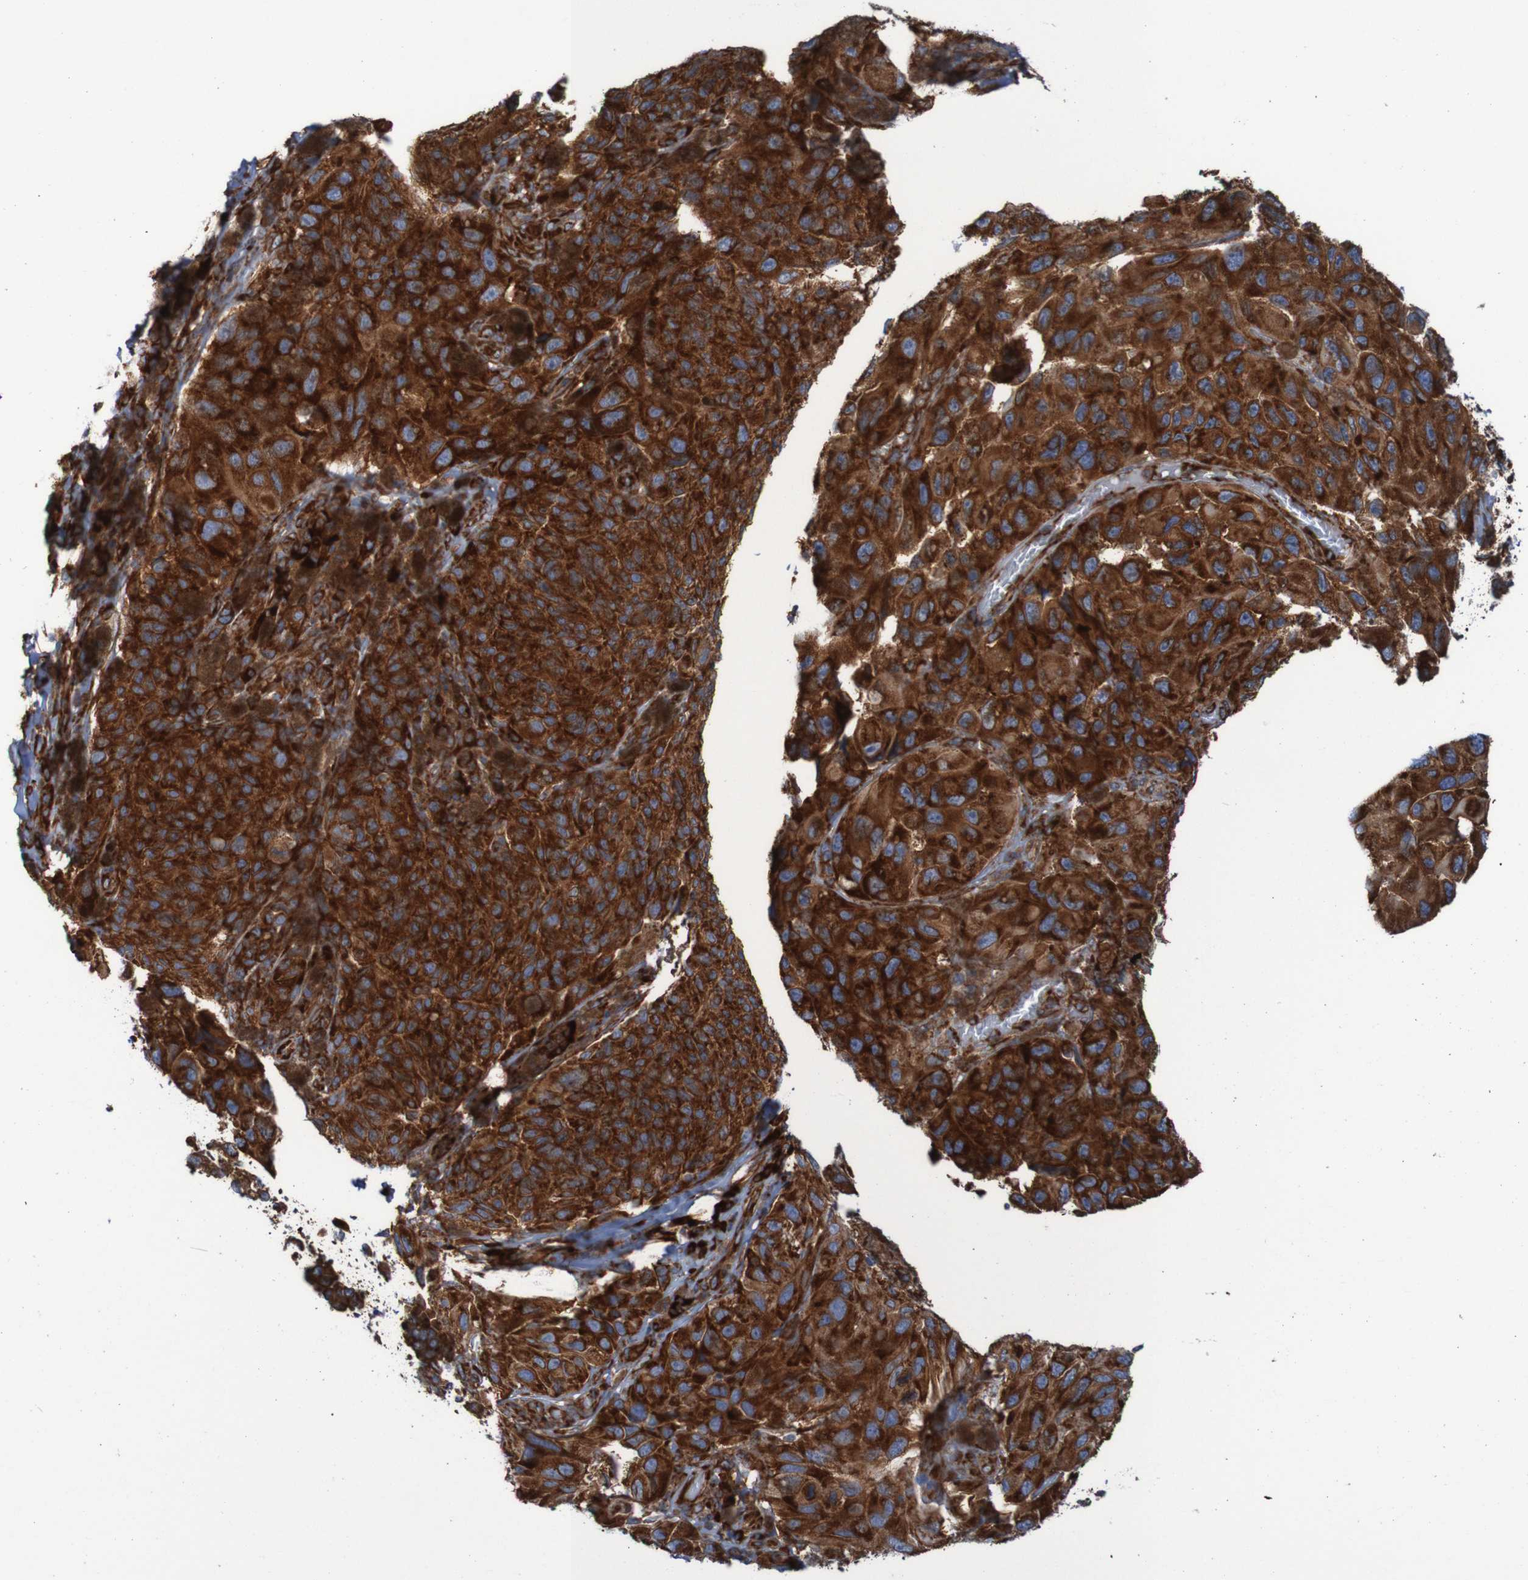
{"staining": {"intensity": "strong", "quantity": ">75%", "location": "cytoplasmic/membranous"}, "tissue": "melanoma", "cell_type": "Tumor cells", "image_type": "cancer", "snomed": [{"axis": "morphology", "description": "Malignant melanoma, NOS"}, {"axis": "topography", "description": "Skin"}], "caption": "Tumor cells show high levels of strong cytoplasmic/membranous staining in about >75% of cells in human malignant melanoma. The staining is performed using DAB brown chromogen to label protein expression. The nuclei are counter-stained blue using hematoxylin.", "gene": "RPL10", "patient": {"sex": "female", "age": 73}}